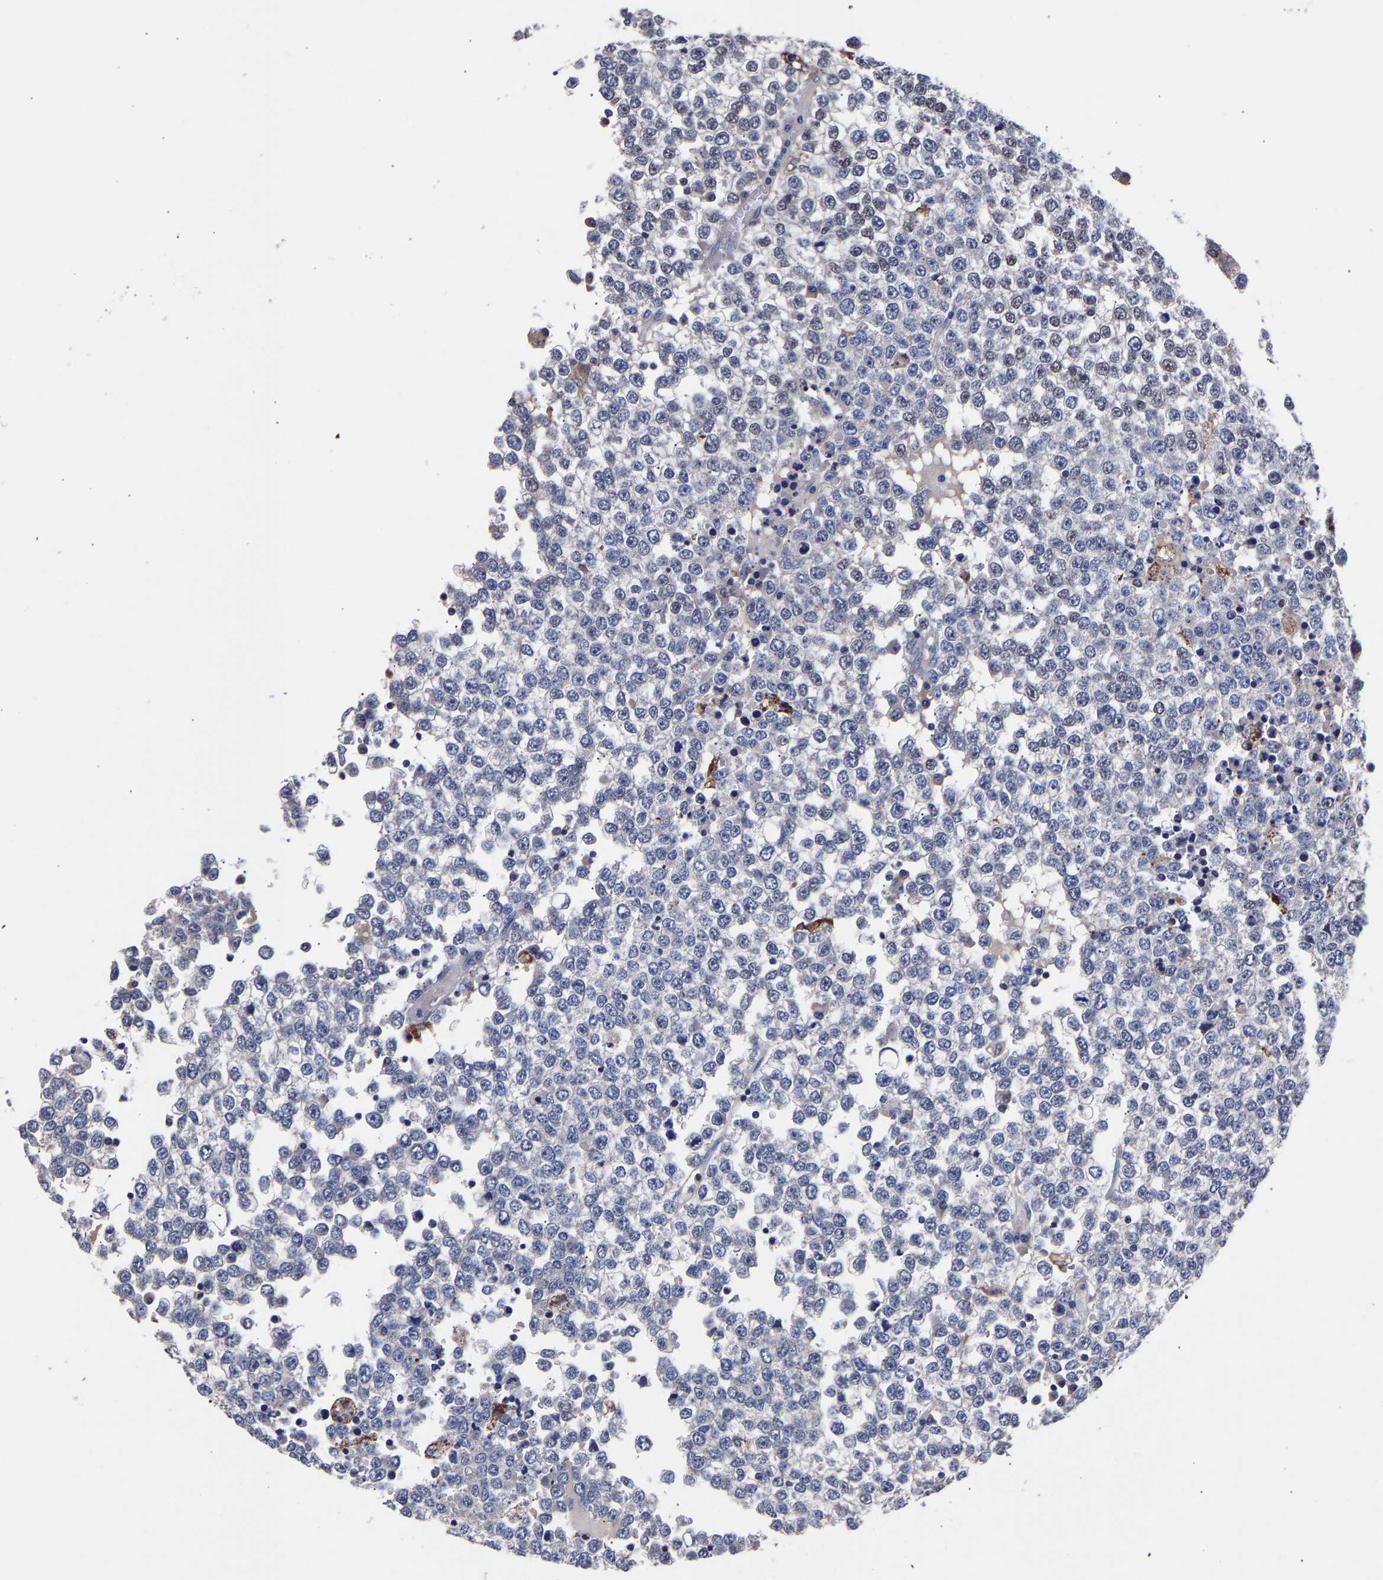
{"staining": {"intensity": "moderate", "quantity": "<25%", "location": "nuclear"}, "tissue": "testis cancer", "cell_type": "Tumor cells", "image_type": "cancer", "snomed": [{"axis": "morphology", "description": "Seminoma, NOS"}, {"axis": "topography", "description": "Testis"}], "caption": "Testis seminoma stained for a protein (brown) reveals moderate nuclear positive expression in about <25% of tumor cells.", "gene": "SEM1", "patient": {"sex": "male", "age": 65}}